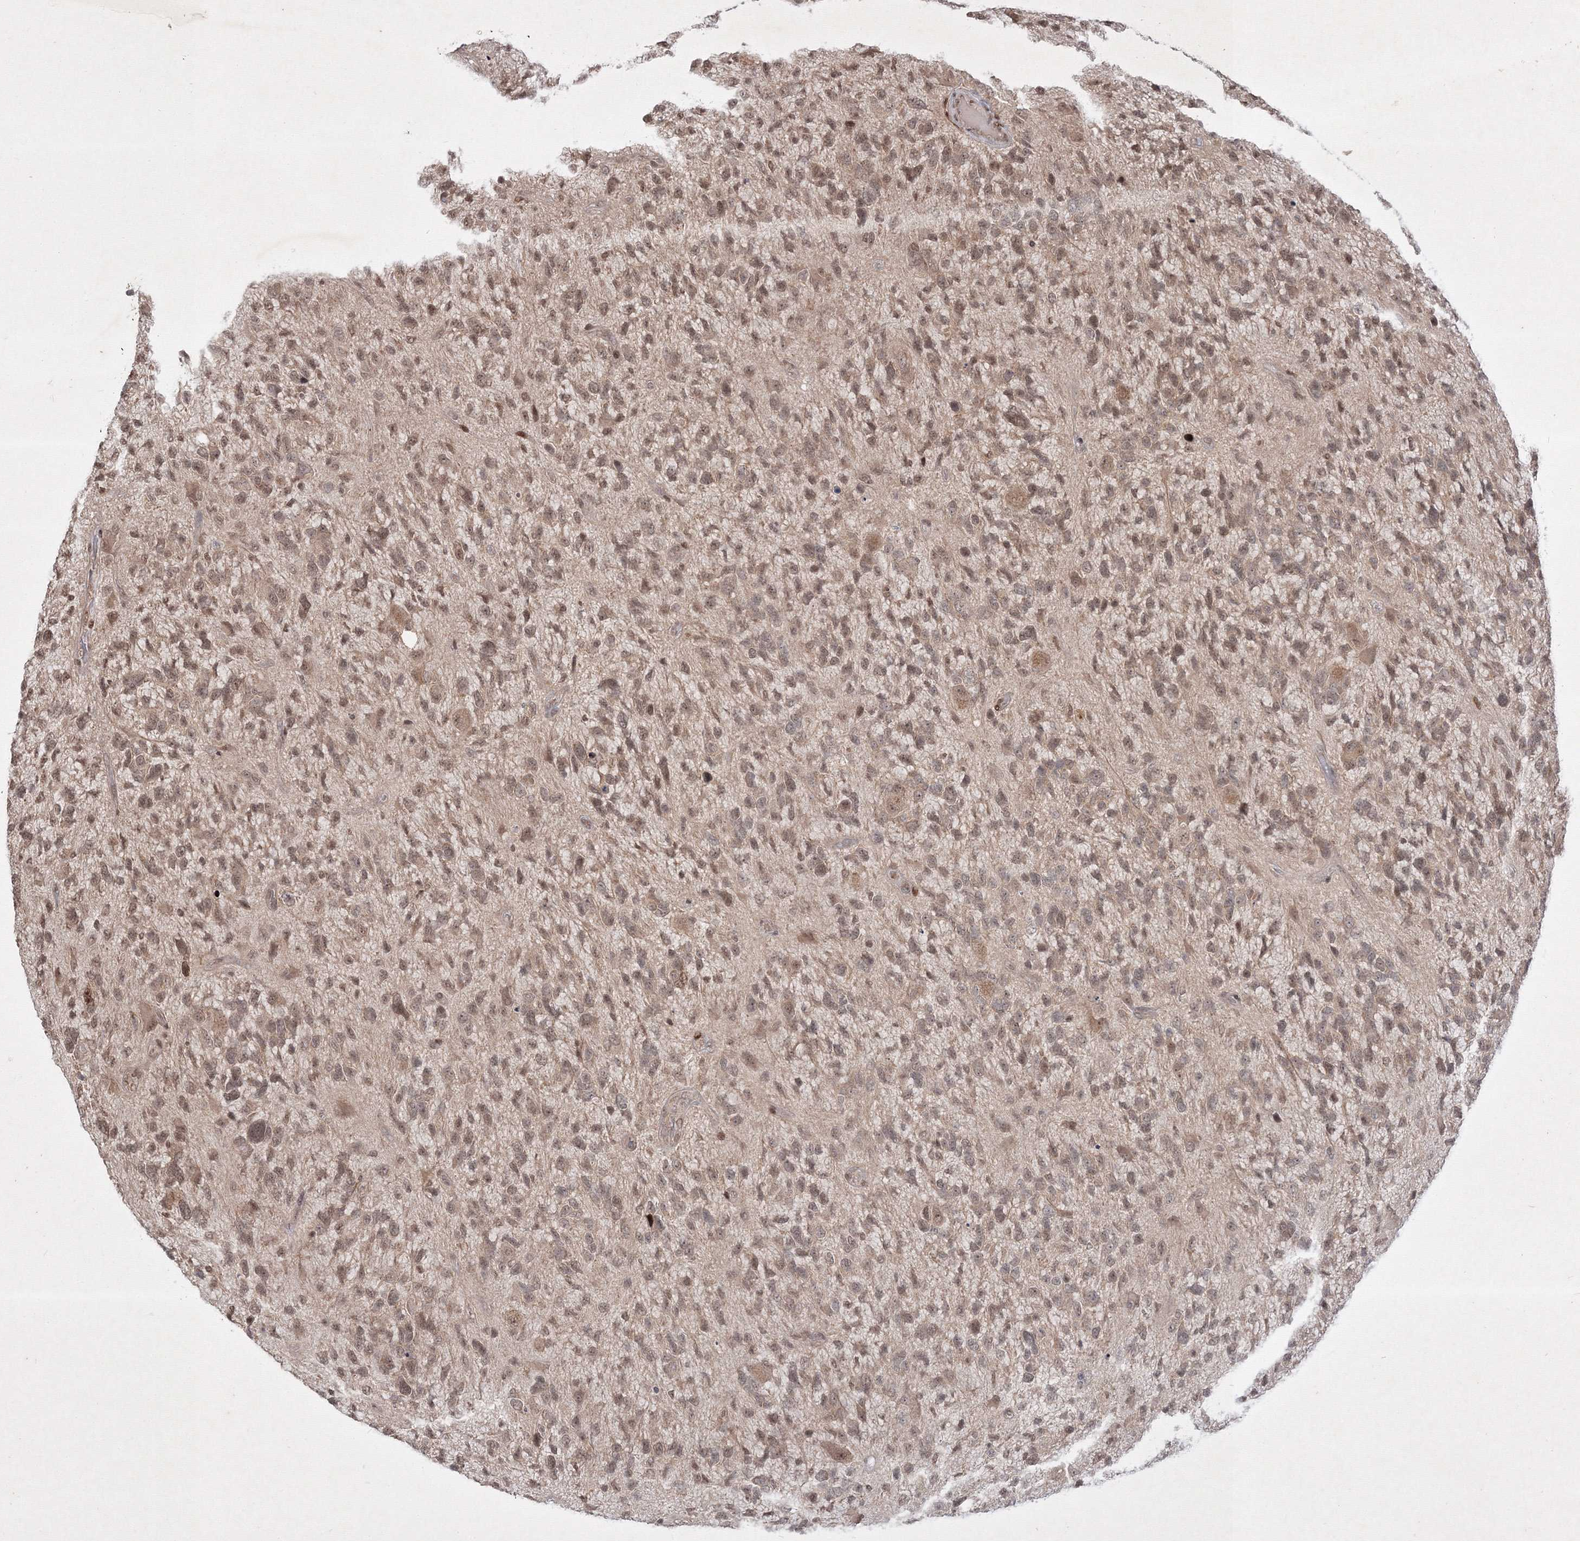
{"staining": {"intensity": "weak", "quantity": ">75%", "location": "nuclear"}, "tissue": "glioma", "cell_type": "Tumor cells", "image_type": "cancer", "snomed": [{"axis": "morphology", "description": "Glioma, malignant, High grade"}, {"axis": "topography", "description": "Brain"}], "caption": "A photomicrograph showing weak nuclear expression in approximately >75% of tumor cells in glioma, as visualized by brown immunohistochemical staining.", "gene": "TAB1", "patient": {"sex": "female", "age": 58}}